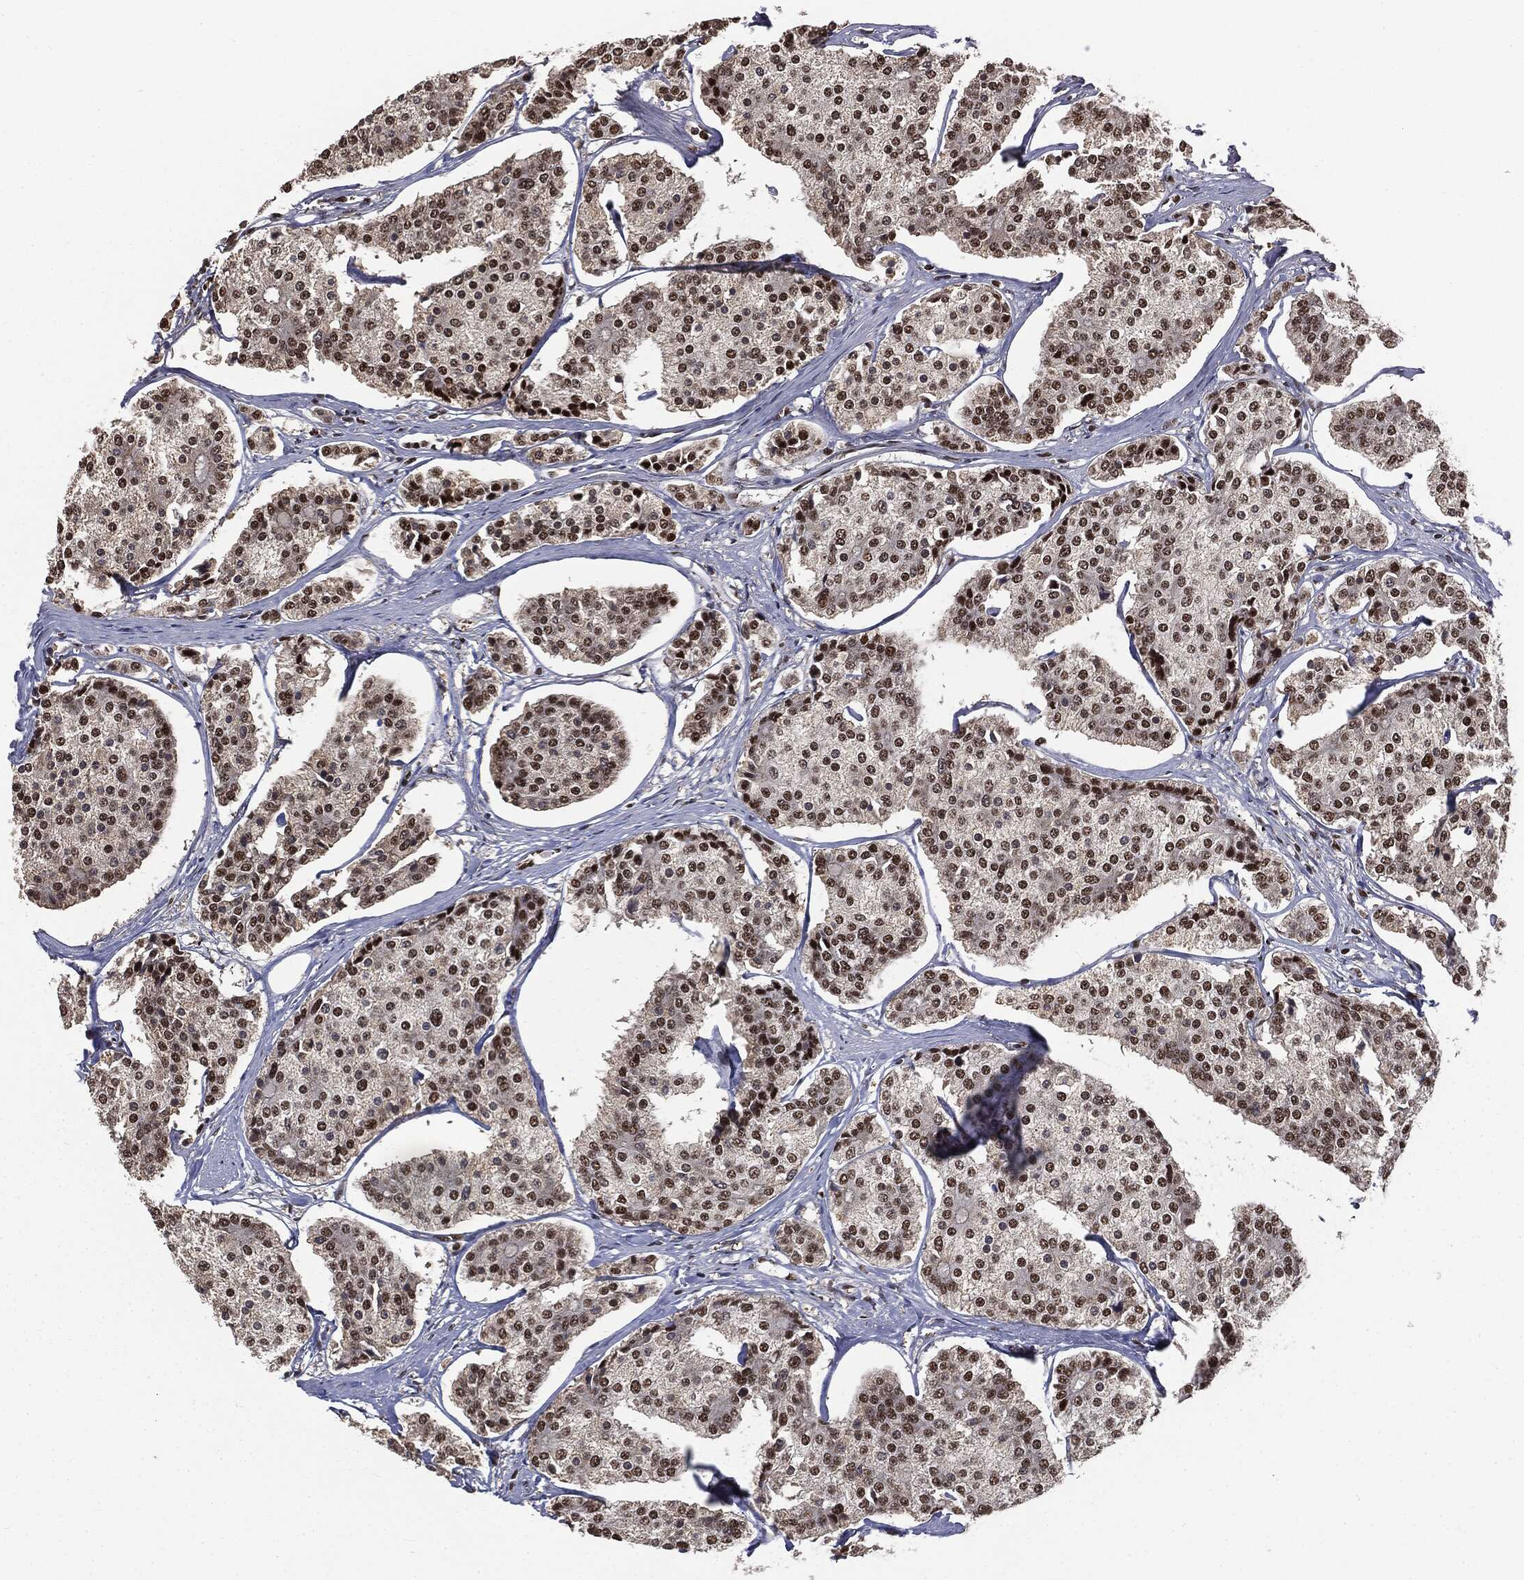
{"staining": {"intensity": "strong", "quantity": "25%-75%", "location": "nuclear"}, "tissue": "carcinoid", "cell_type": "Tumor cells", "image_type": "cancer", "snomed": [{"axis": "morphology", "description": "Carcinoid, malignant, NOS"}, {"axis": "topography", "description": "Small intestine"}], "caption": "Carcinoid stained with immunohistochemistry (IHC) exhibits strong nuclear expression in approximately 25%-75% of tumor cells. Nuclei are stained in blue.", "gene": "DPH2", "patient": {"sex": "female", "age": 65}}